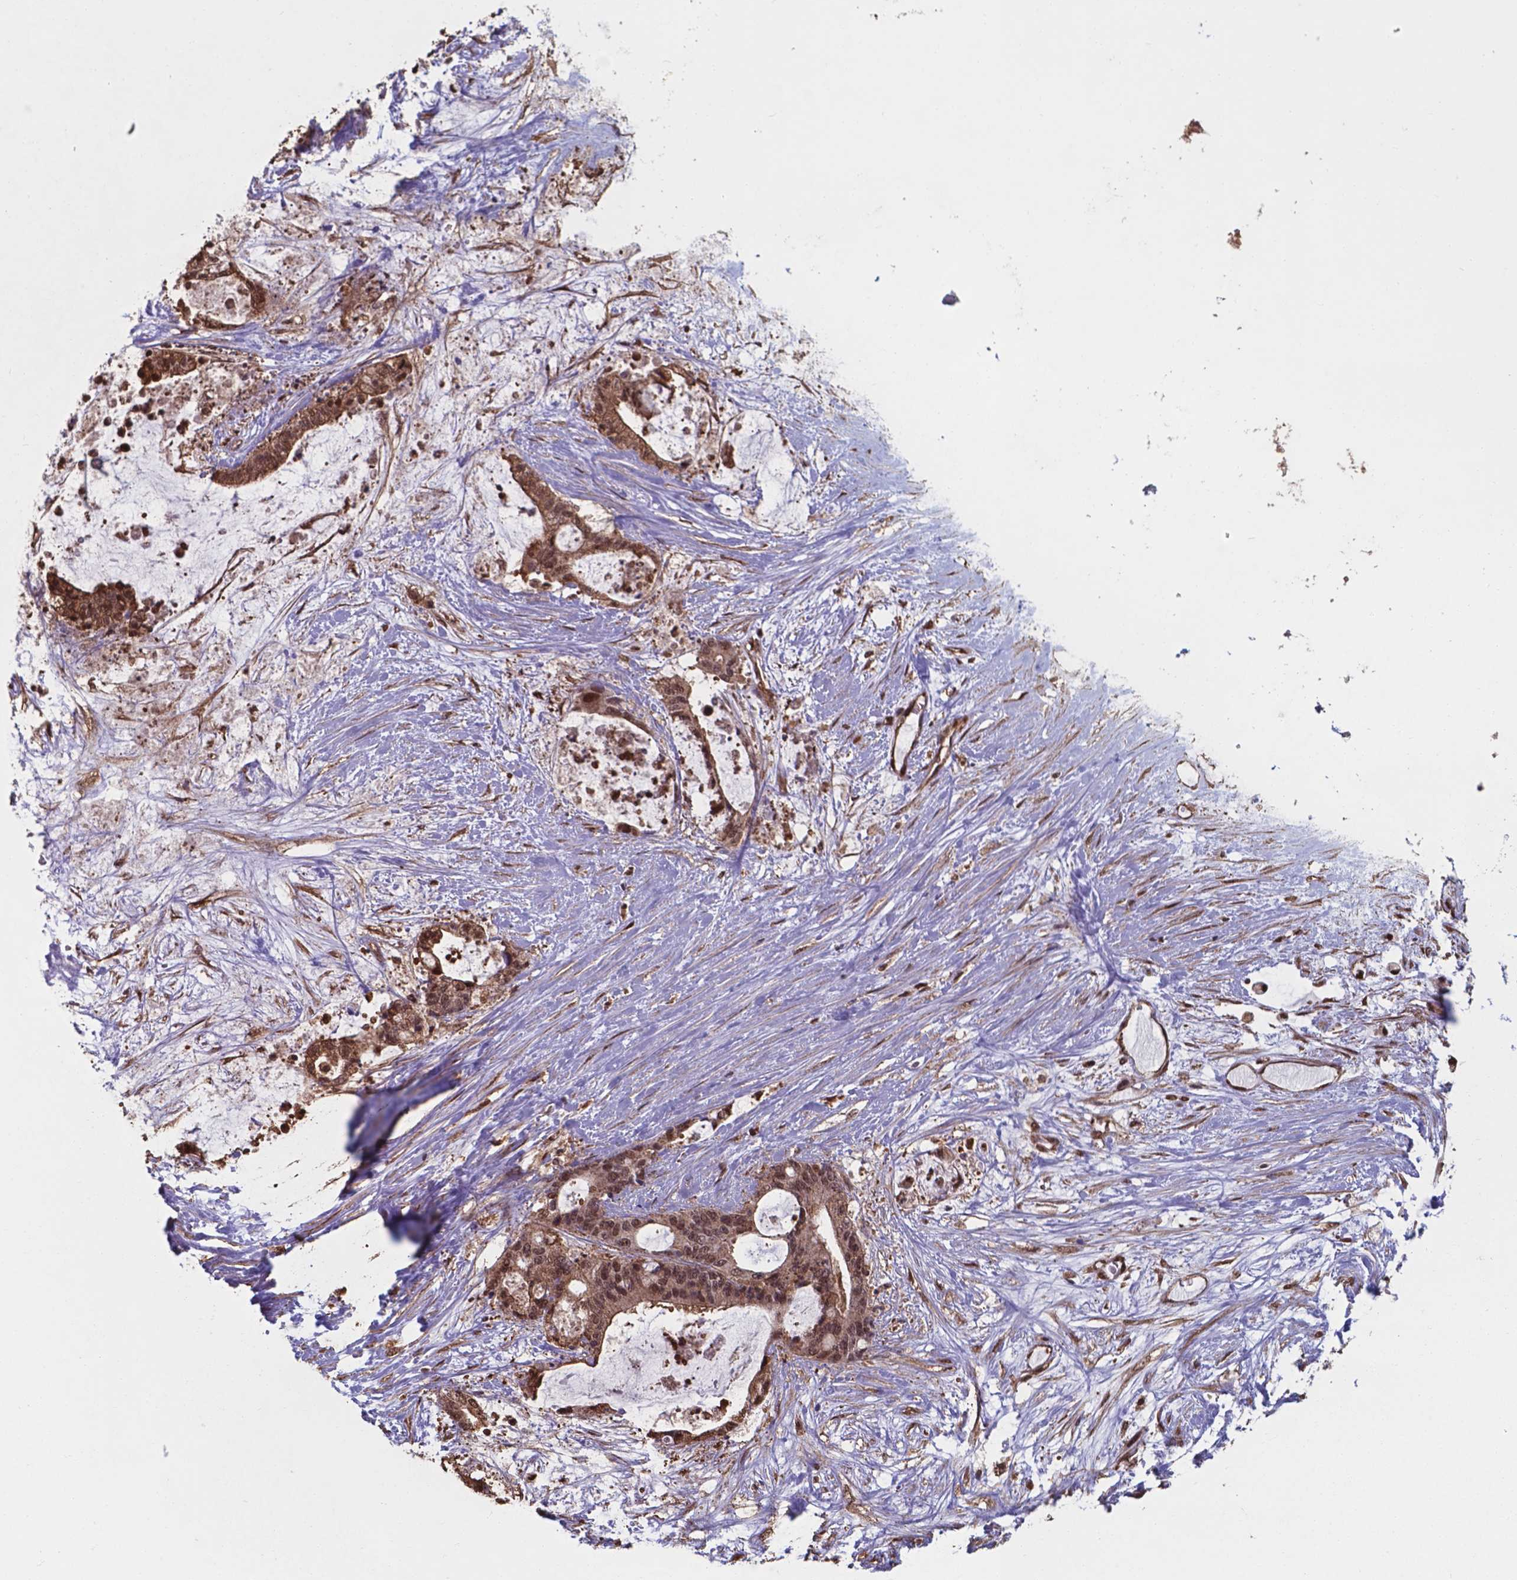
{"staining": {"intensity": "moderate", "quantity": ">75%", "location": "cytoplasmic/membranous,nuclear"}, "tissue": "liver cancer", "cell_type": "Tumor cells", "image_type": "cancer", "snomed": [{"axis": "morphology", "description": "Normal tissue, NOS"}, {"axis": "morphology", "description": "Cholangiocarcinoma"}, {"axis": "topography", "description": "Liver"}, {"axis": "topography", "description": "Peripheral nerve tissue"}], "caption": "This is an image of immunohistochemistry staining of liver cancer, which shows moderate positivity in the cytoplasmic/membranous and nuclear of tumor cells.", "gene": "CHP2", "patient": {"sex": "female", "age": 73}}